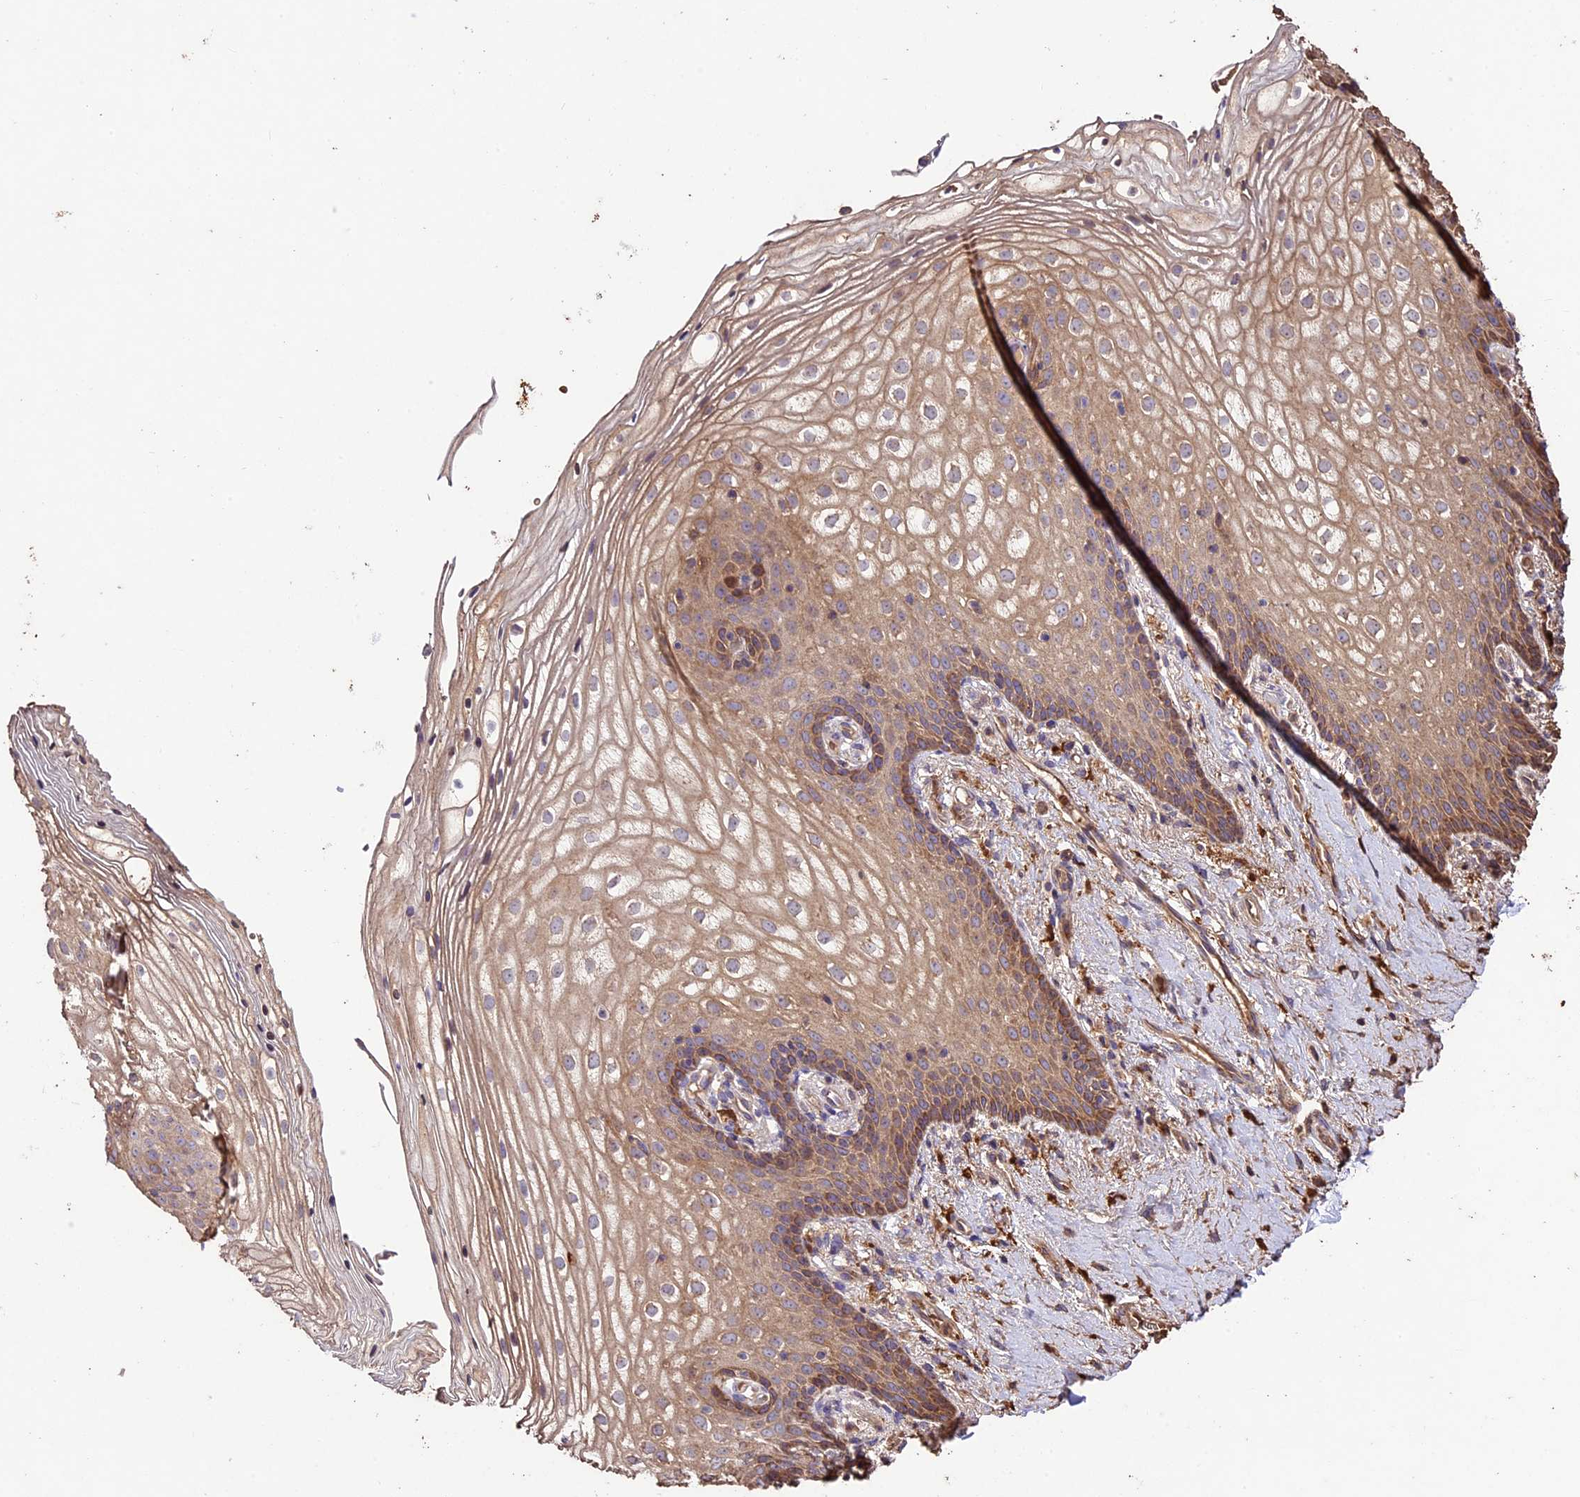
{"staining": {"intensity": "weak", "quantity": "25%-75%", "location": "cytoplasmic/membranous"}, "tissue": "vagina", "cell_type": "Squamous epithelial cells", "image_type": "normal", "snomed": [{"axis": "morphology", "description": "Normal tissue, NOS"}, {"axis": "topography", "description": "Vagina"}], "caption": "Weak cytoplasmic/membranous staining for a protein is seen in about 25%-75% of squamous epithelial cells of unremarkable vagina using immunohistochemistry (IHC).", "gene": "CRLF1", "patient": {"sex": "female", "age": 60}}